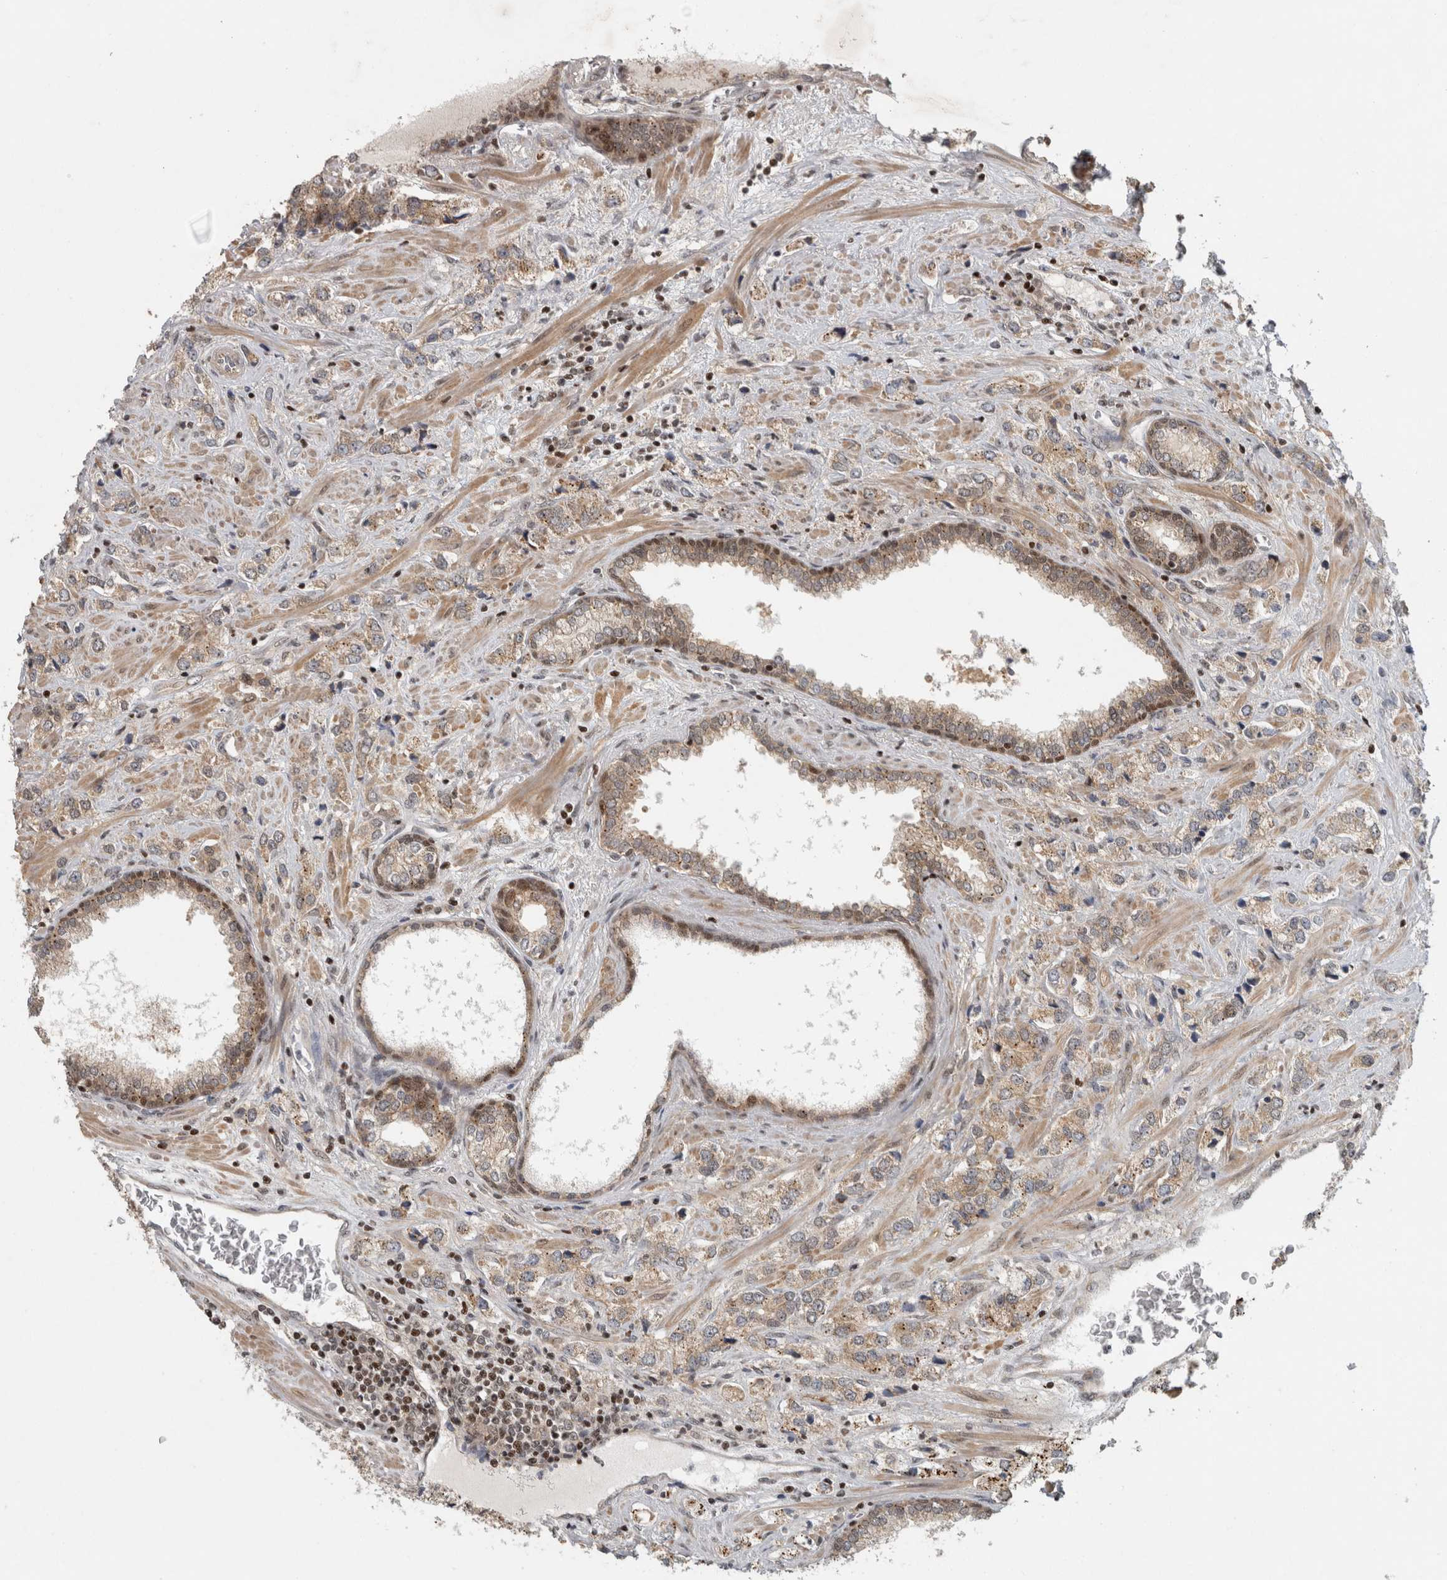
{"staining": {"intensity": "moderate", "quantity": "25%-75%", "location": "cytoplasmic/membranous"}, "tissue": "prostate cancer", "cell_type": "Tumor cells", "image_type": "cancer", "snomed": [{"axis": "morphology", "description": "Adenocarcinoma, High grade"}, {"axis": "topography", "description": "Prostate"}], "caption": "DAB (3,3'-diaminobenzidine) immunohistochemical staining of human prostate adenocarcinoma (high-grade) shows moderate cytoplasmic/membranous protein expression in about 25%-75% of tumor cells.", "gene": "KDM8", "patient": {"sex": "male", "age": 66}}